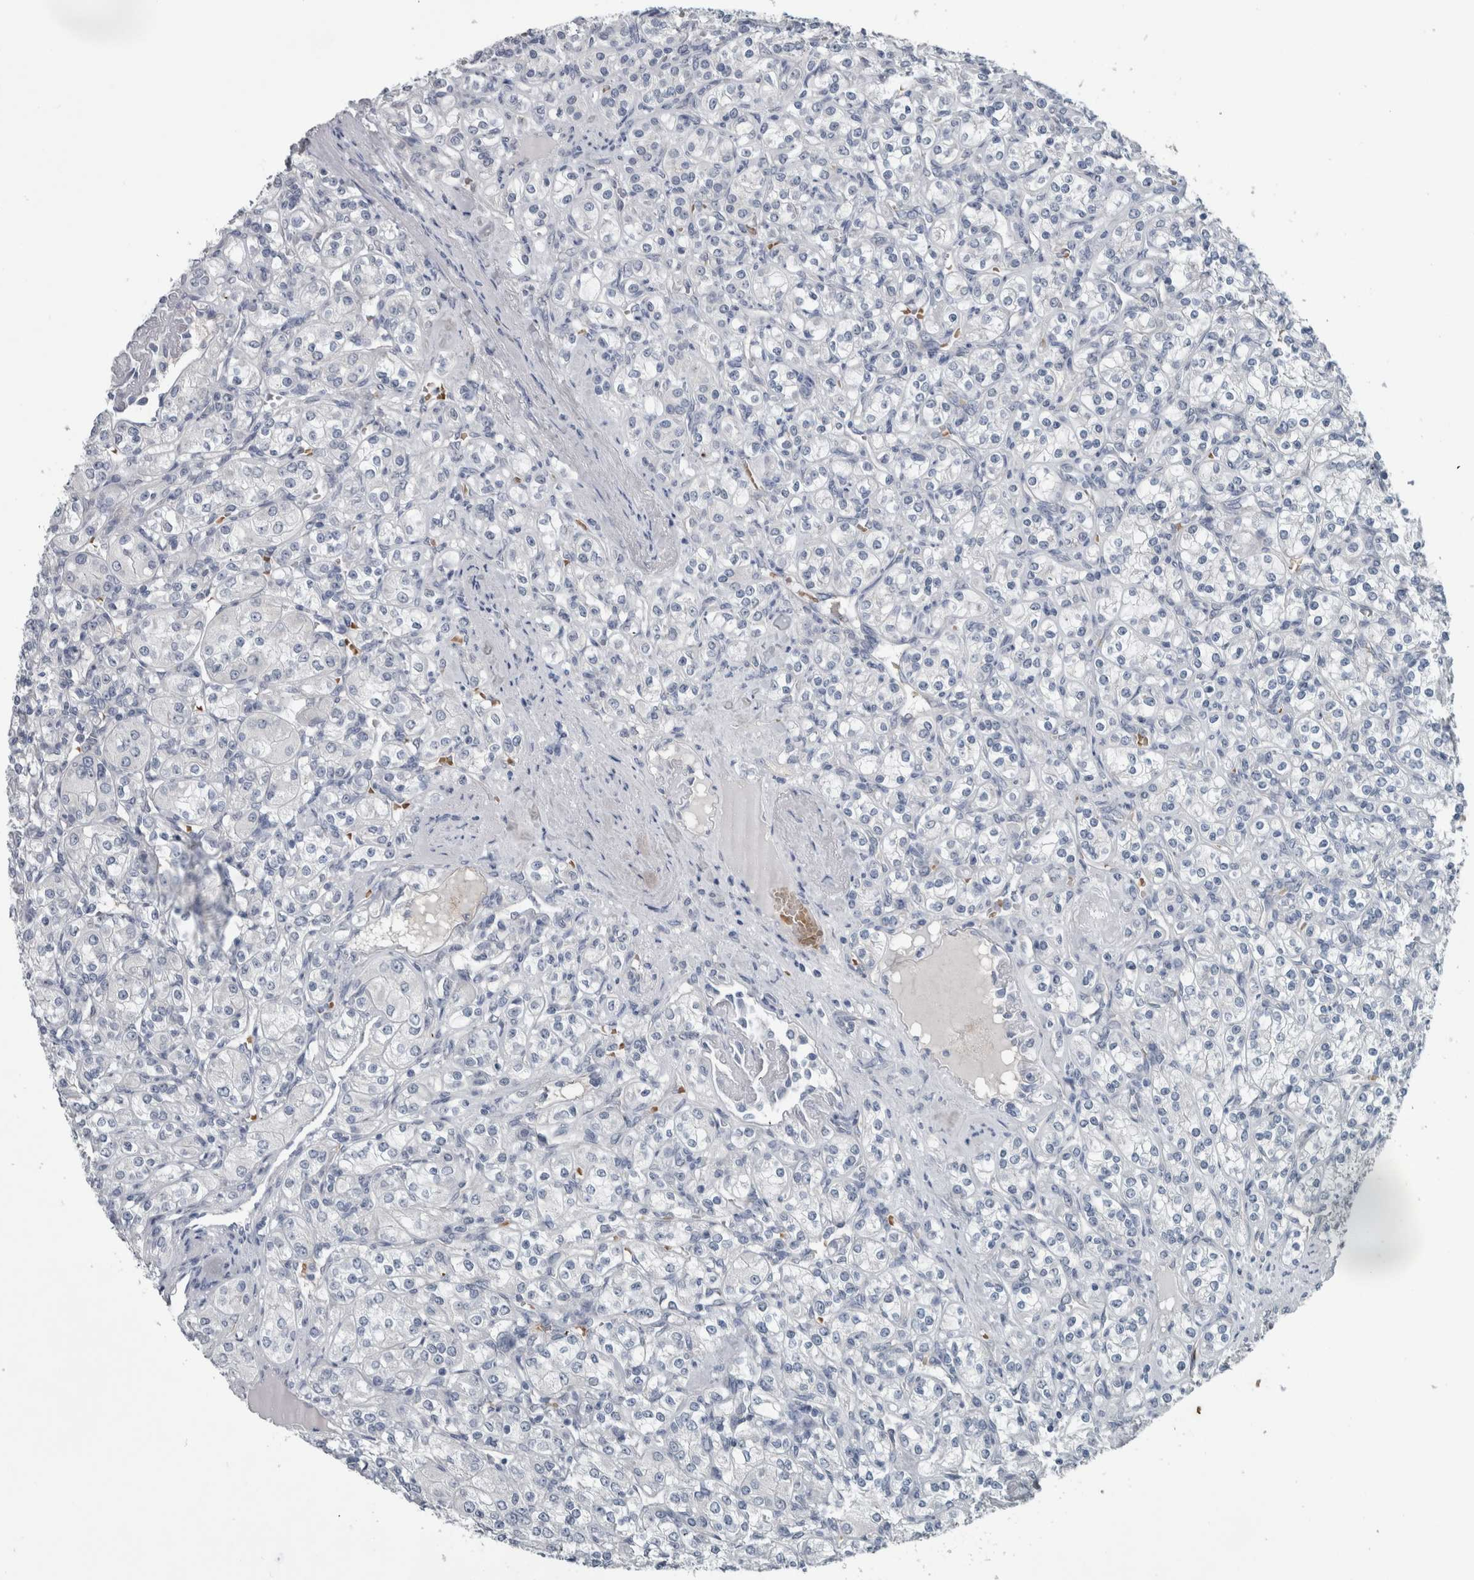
{"staining": {"intensity": "negative", "quantity": "none", "location": "none"}, "tissue": "renal cancer", "cell_type": "Tumor cells", "image_type": "cancer", "snomed": [{"axis": "morphology", "description": "Adenocarcinoma, NOS"}, {"axis": "topography", "description": "Kidney"}], "caption": "IHC of human renal cancer (adenocarcinoma) shows no staining in tumor cells.", "gene": "SH3GL2", "patient": {"sex": "male", "age": 77}}